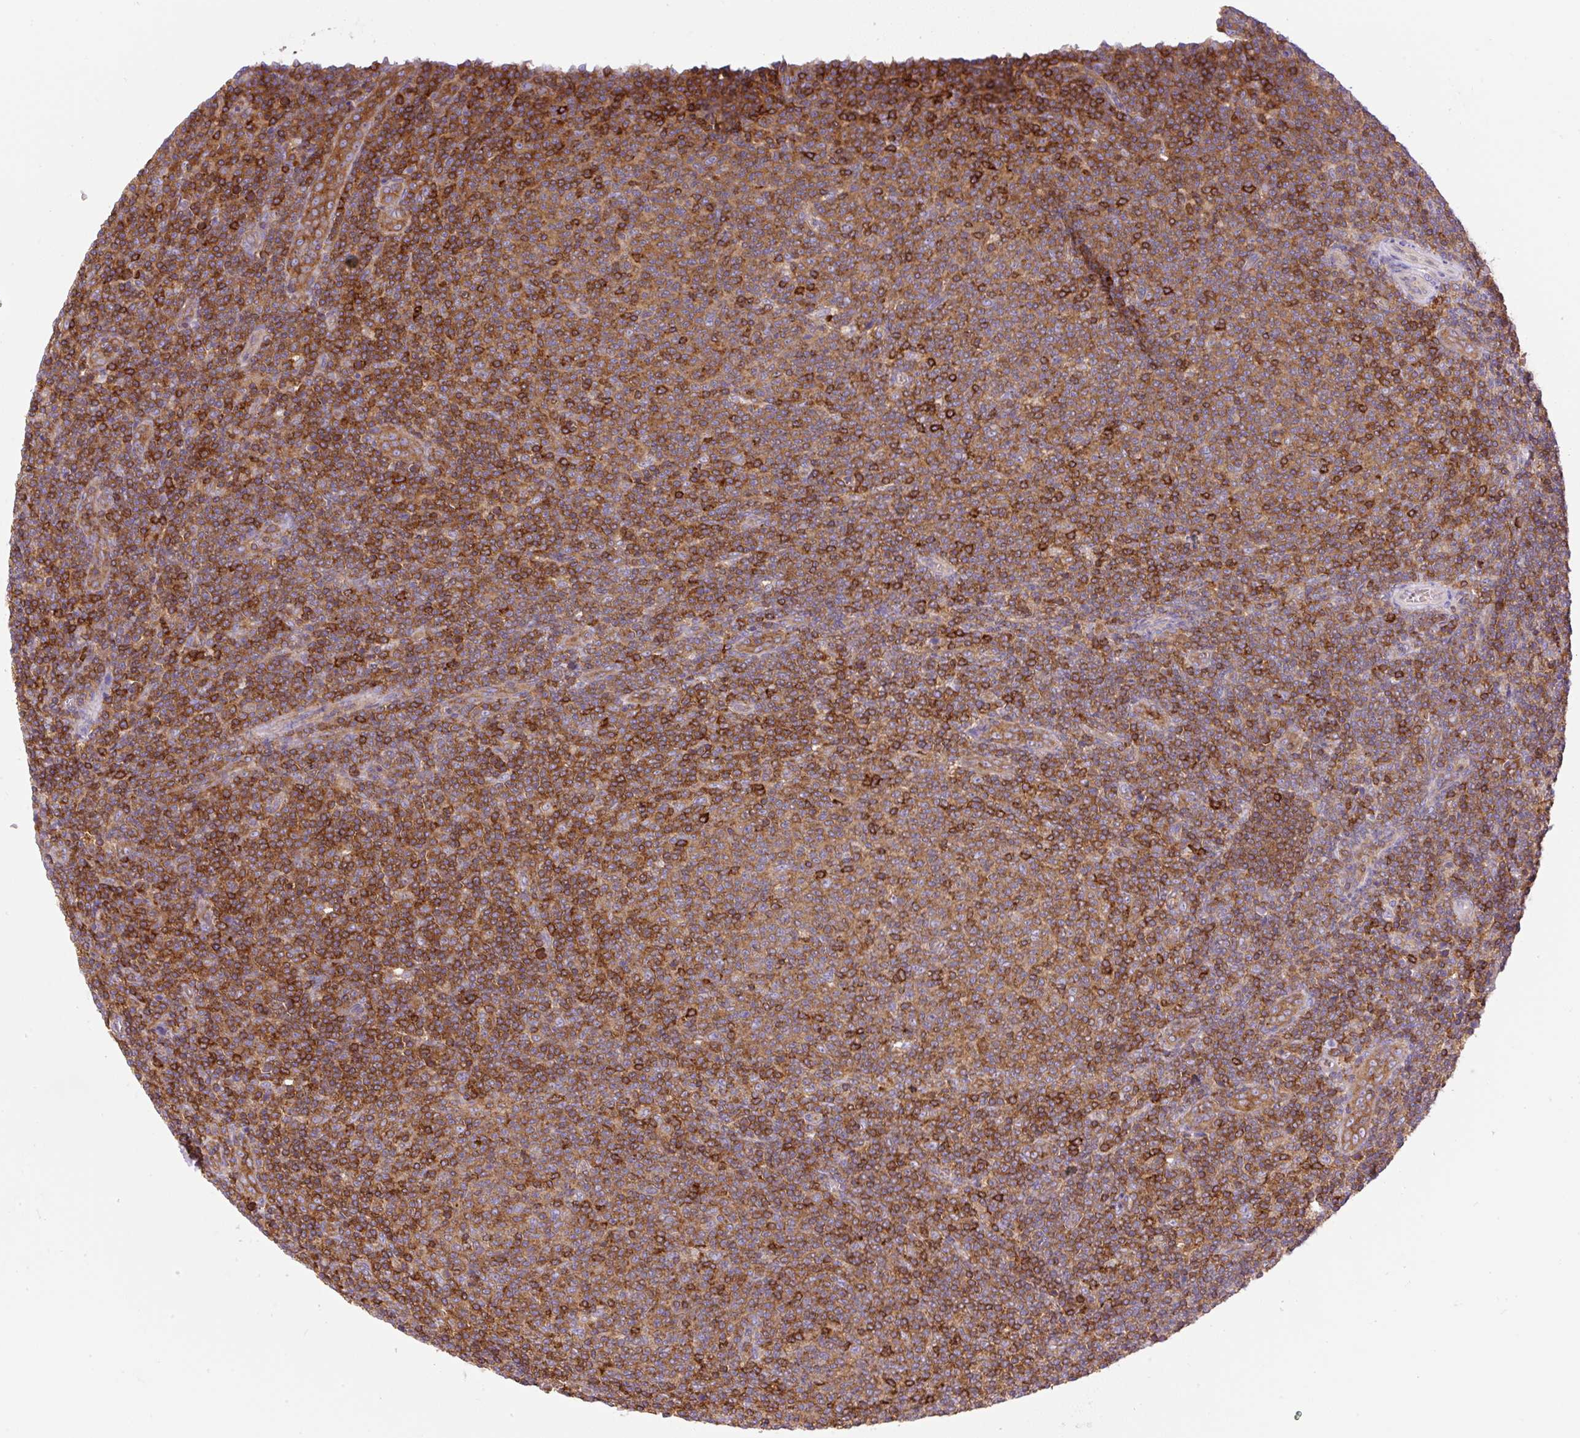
{"staining": {"intensity": "strong", "quantity": ">75%", "location": "cytoplasmic/membranous"}, "tissue": "lymphoma", "cell_type": "Tumor cells", "image_type": "cancer", "snomed": [{"axis": "morphology", "description": "Malignant lymphoma, non-Hodgkin's type, Low grade"}, {"axis": "topography", "description": "Lymph node"}], "caption": "Strong cytoplasmic/membranous protein positivity is seen in approximately >75% of tumor cells in malignant lymphoma, non-Hodgkin's type (low-grade).", "gene": "DNM2", "patient": {"sex": "male", "age": 66}}